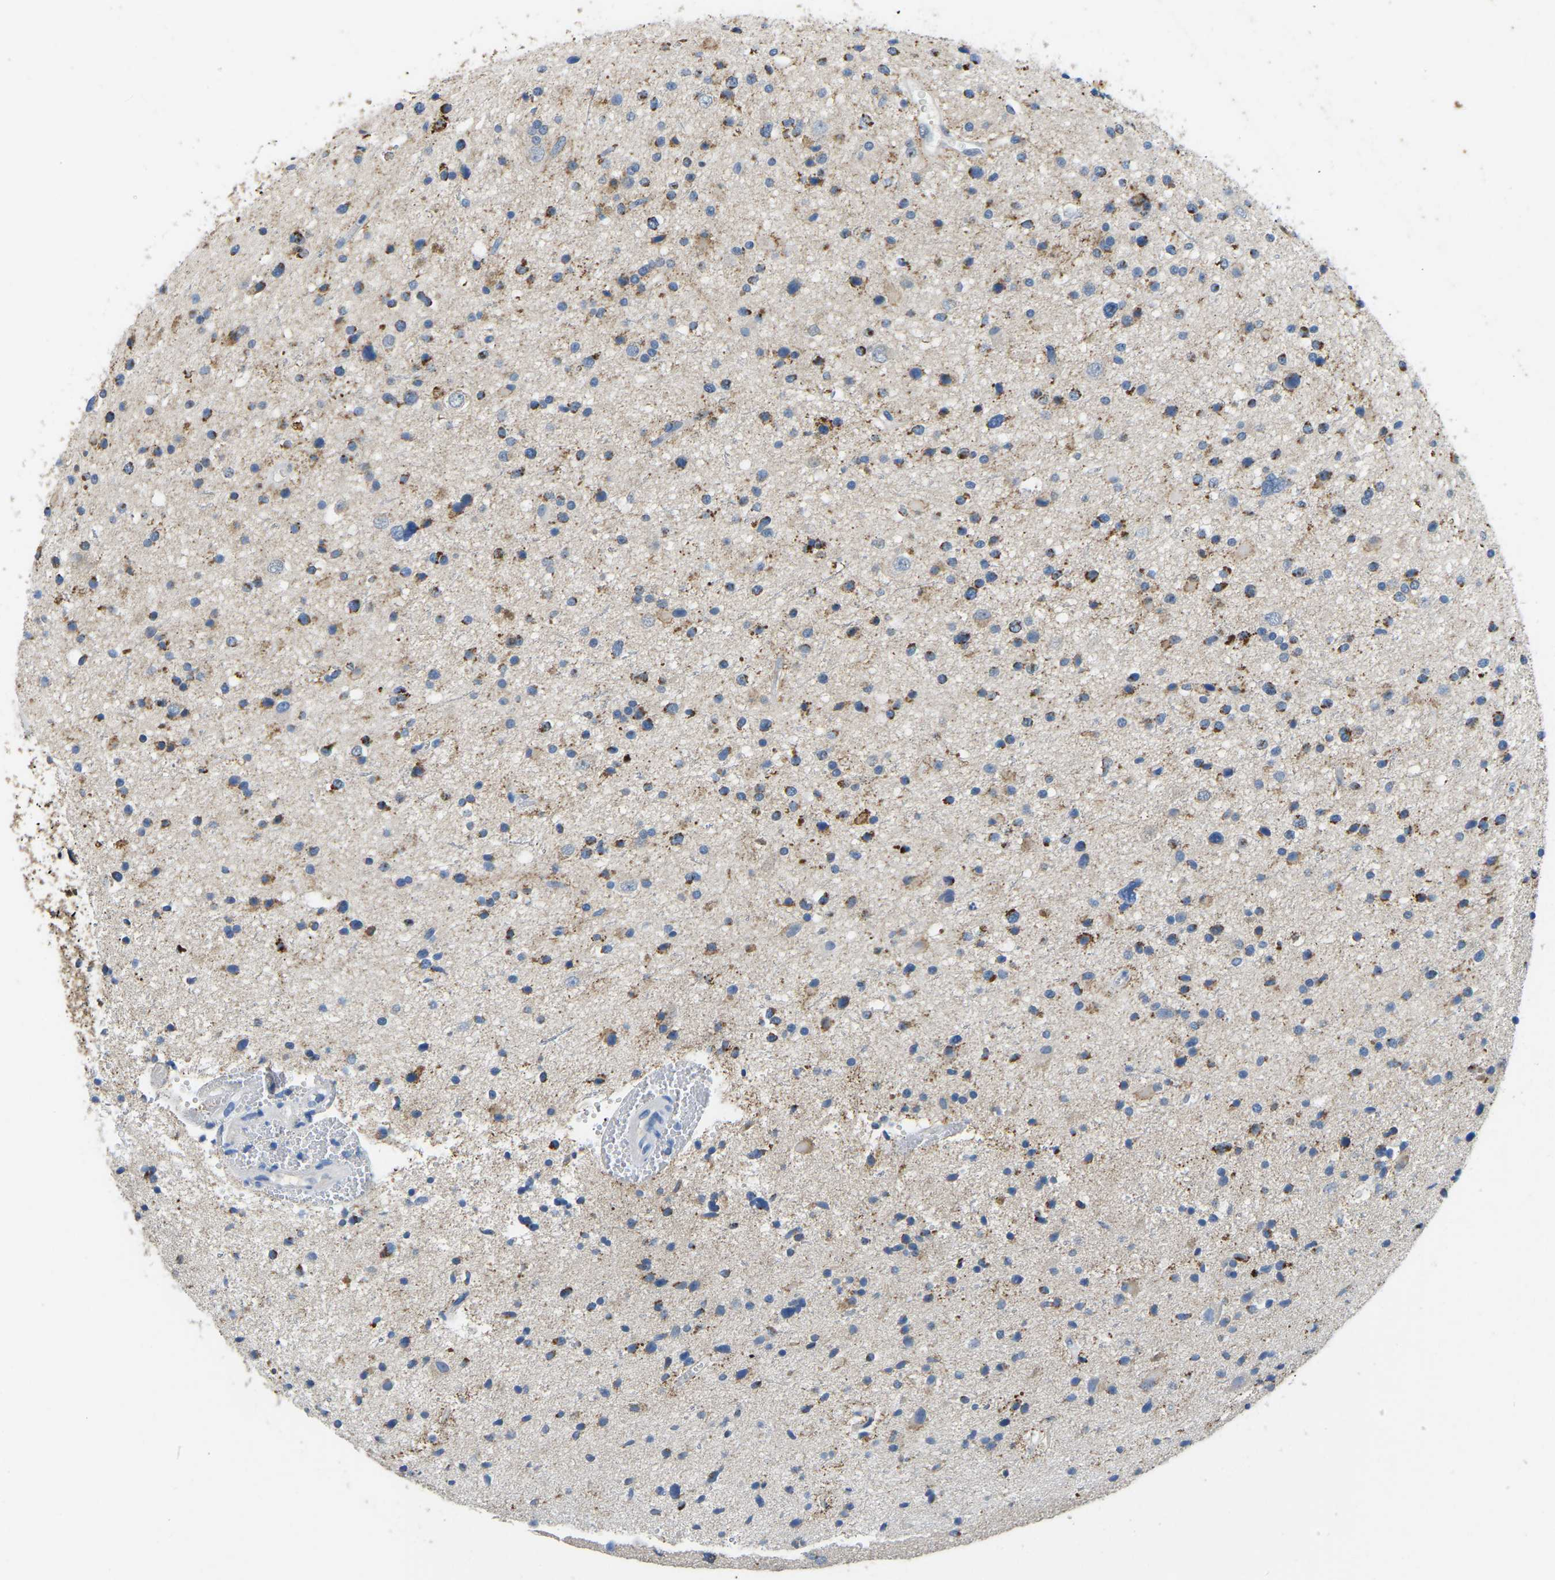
{"staining": {"intensity": "moderate", "quantity": "<25%", "location": "cytoplasmic/membranous"}, "tissue": "glioma", "cell_type": "Tumor cells", "image_type": "cancer", "snomed": [{"axis": "morphology", "description": "Glioma, malignant, High grade"}, {"axis": "topography", "description": "Brain"}], "caption": "Protein staining of malignant high-grade glioma tissue reveals moderate cytoplasmic/membranous expression in about <25% of tumor cells. The staining was performed using DAB, with brown indicating positive protein expression. Nuclei are stained blue with hematoxylin.", "gene": "ZNF200", "patient": {"sex": "male", "age": 33}}